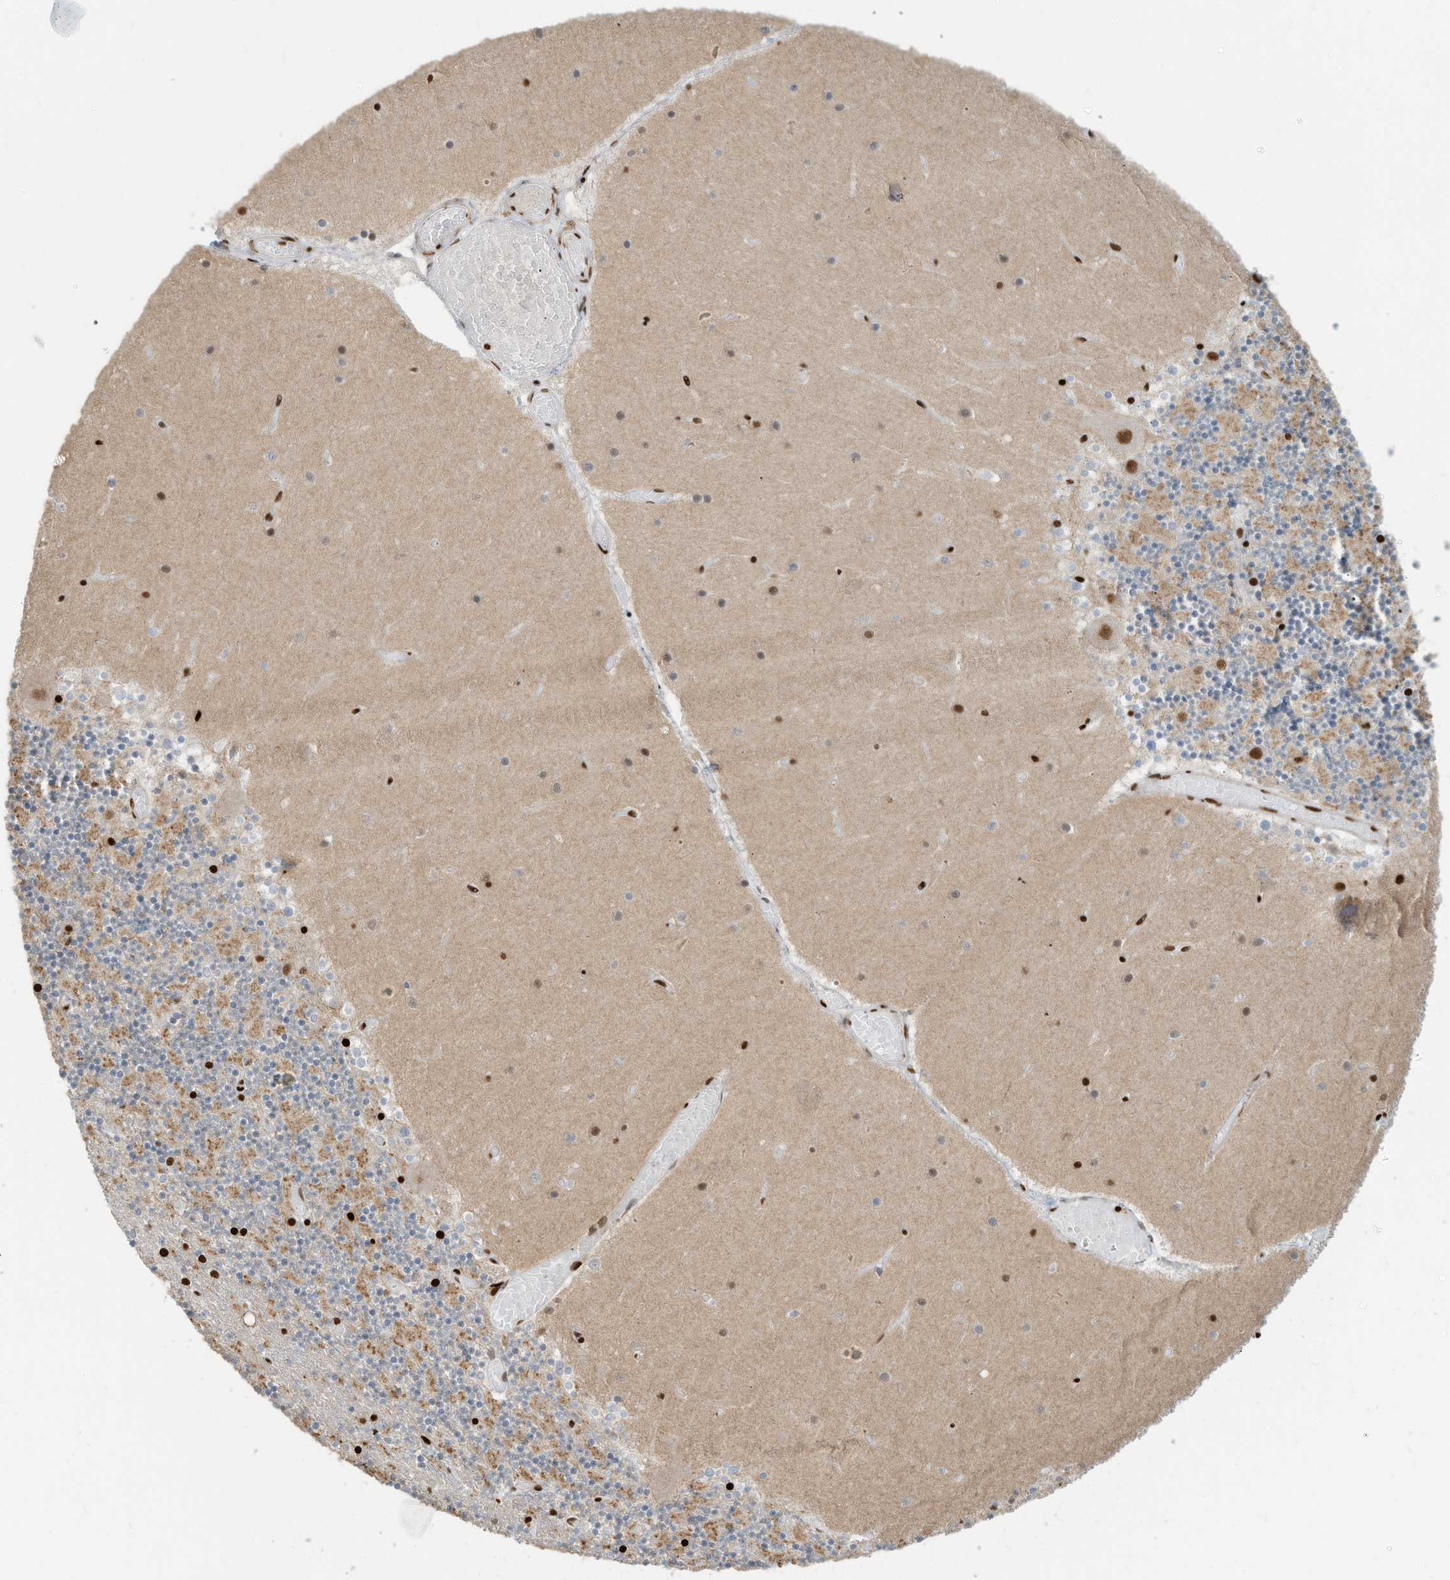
{"staining": {"intensity": "moderate", "quantity": "25%-75%", "location": "cytoplasmic/membranous,nuclear"}, "tissue": "cerebellum", "cell_type": "Cells in granular layer", "image_type": "normal", "snomed": [{"axis": "morphology", "description": "Normal tissue, NOS"}, {"axis": "topography", "description": "Cerebellum"}], "caption": "Brown immunohistochemical staining in normal human cerebellum displays moderate cytoplasmic/membranous,nuclear expression in approximately 25%-75% of cells in granular layer. (Brightfield microscopy of DAB IHC at high magnification).", "gene": "SAMD15", "patient": {"sex": "female", "age": 28}}